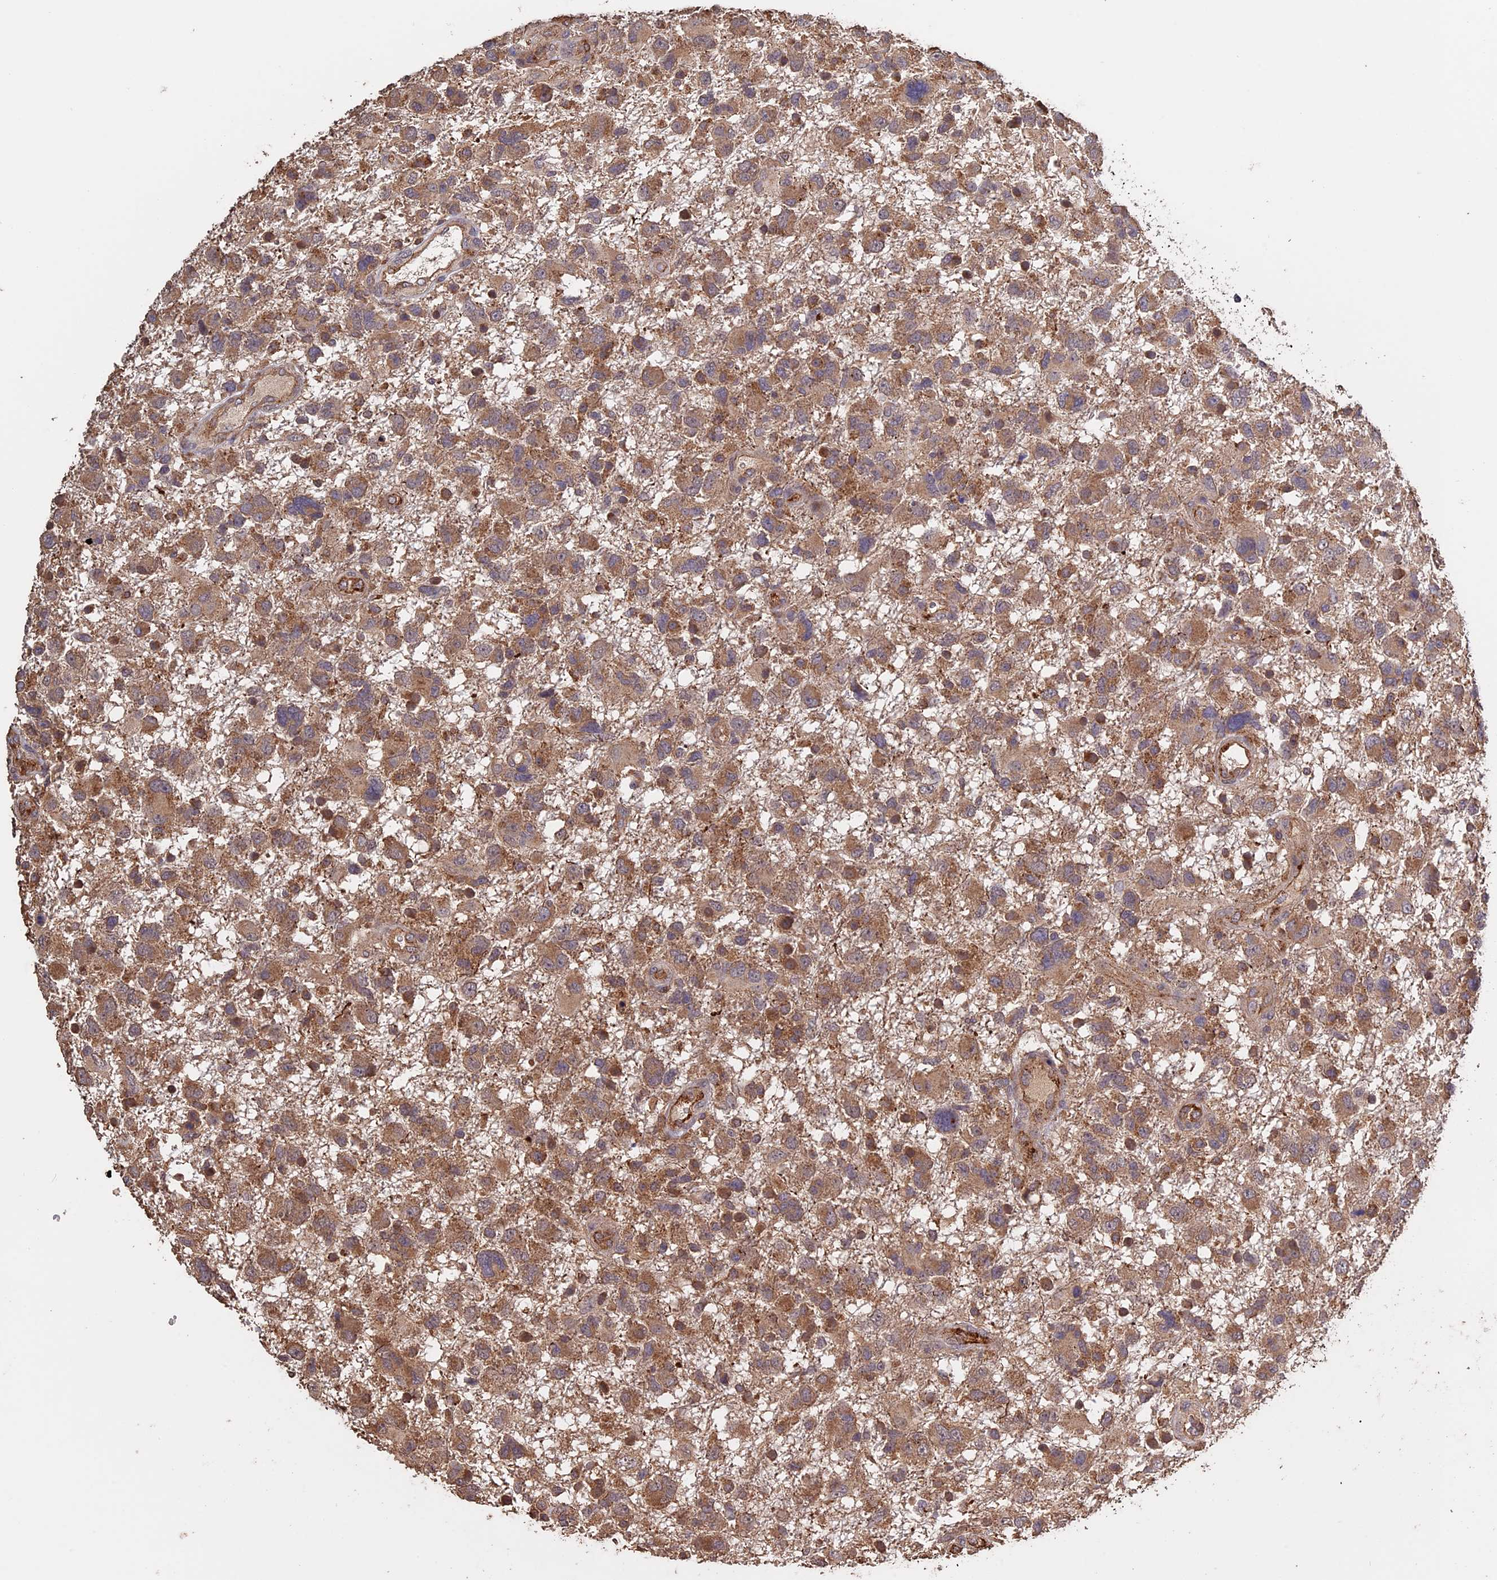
{"staining": {"intensity": "moderate", "quantity": ">75%", "location": "cytoplasmic/membranous"}, "tissue": "glioma", "cell_type": "Tumor cells", "image_type": "cancer", "snomed": [{"axis": "morphology", "description": "Glioma, malignant, High grade"}, {"axis": "topography", "description": "Brain"}], "caption": "Human glioma stained with a protein marker reveals moderate staining in tumor cells.", "gene": "PIGQ", "patient": {"sex": "male", "age": 61}}